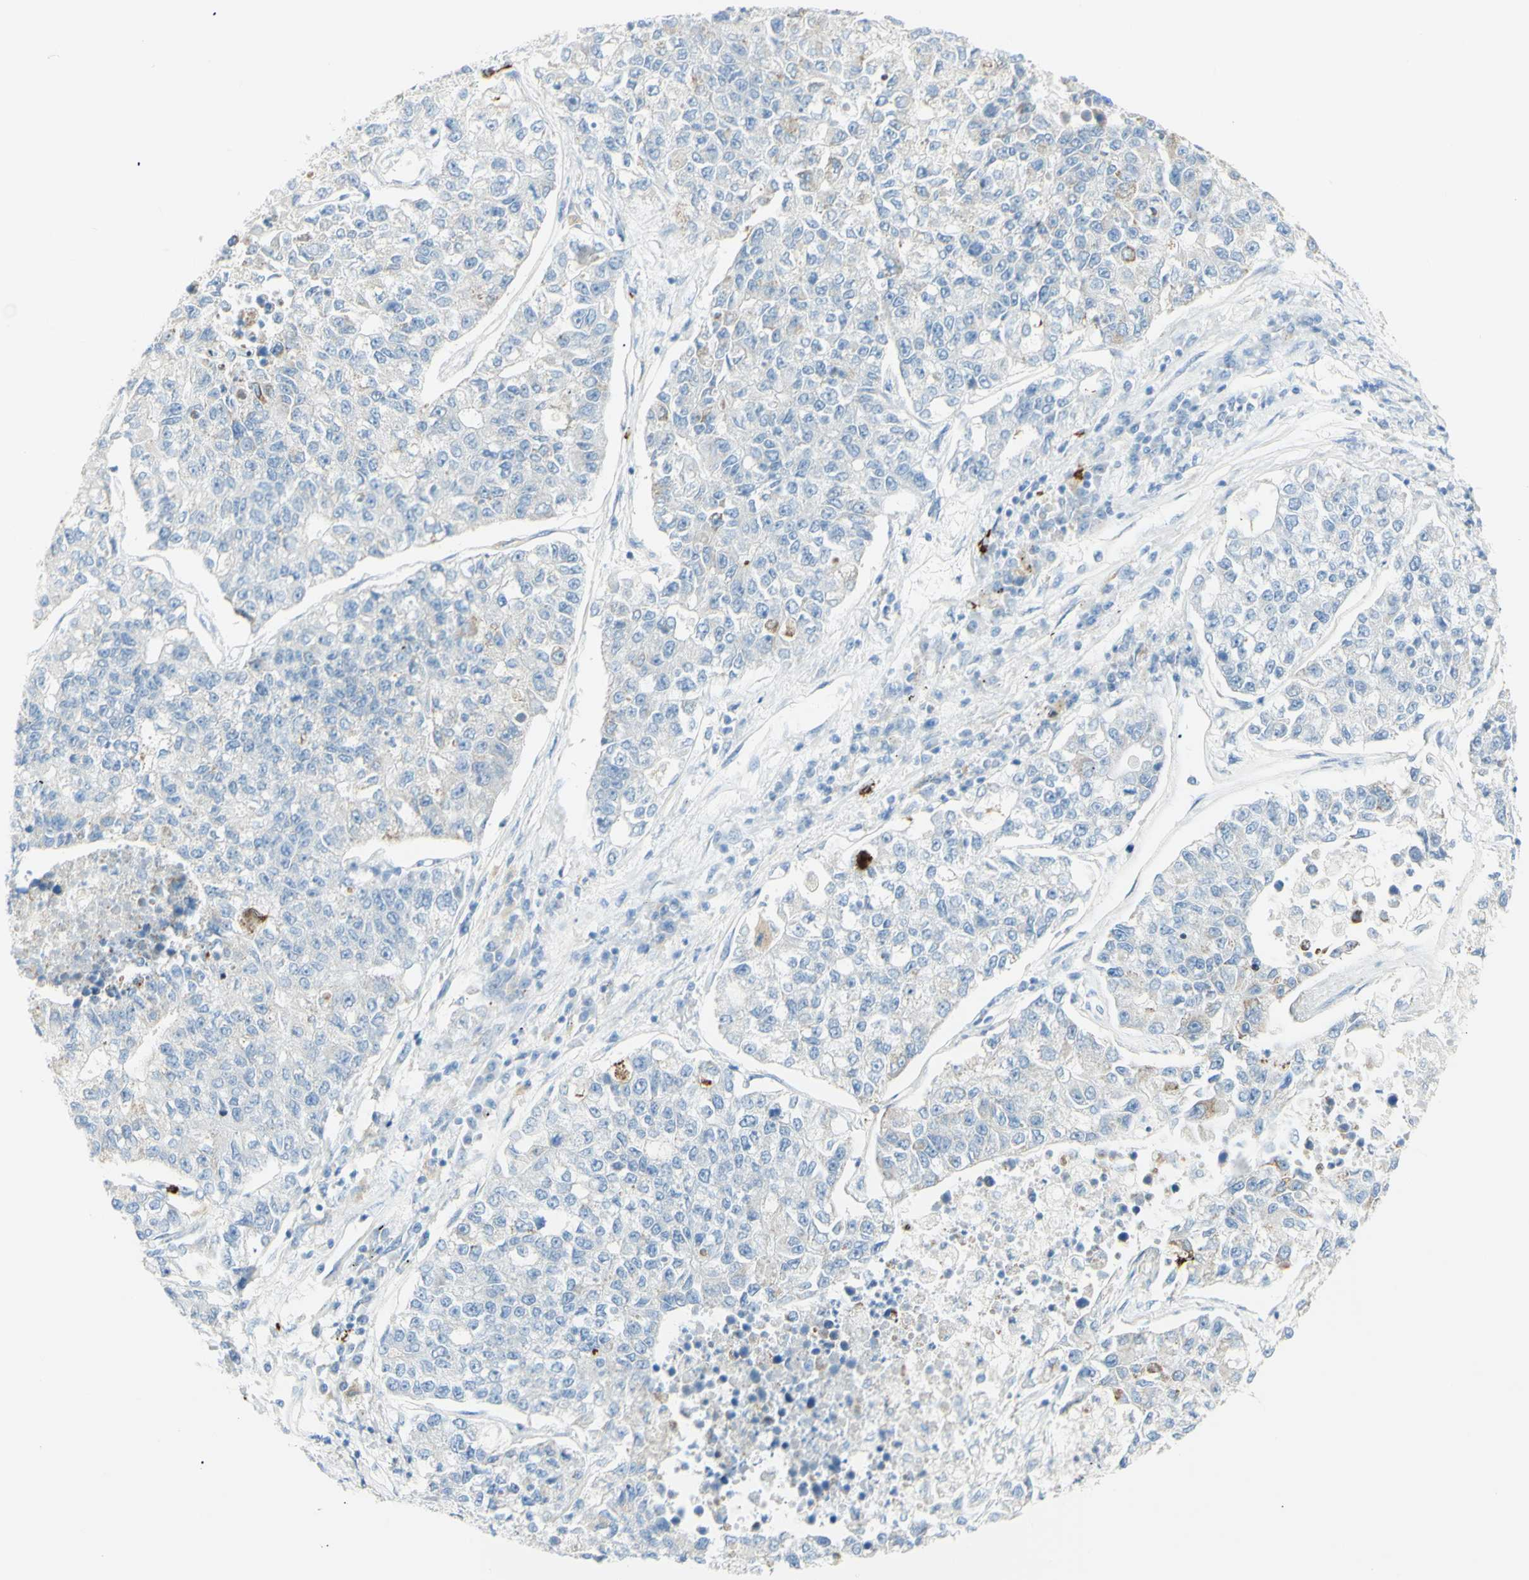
{"staining": {"intensity": "negative", "quantity": "none", "location": "none"}, "tissue": "lung cancer", "cell_type": "Tumor cells", "image_type": "cancer", "snomed": [{"axis": "morphology", "description": "Adenocarcinoma, NOS"}, {"axis": "topography", "description": "Lung"}], "caption": "The IHC micrograph has no significant staining in tumor cells of lung cancer tissue. The staining is performed using DAB (3,3'-diaminobenzidine) brown chromogen with nuclei counter-stained in using hematoxylin.", "gene": "LETM1", "patient": {"sex": "male", "age": 49}}